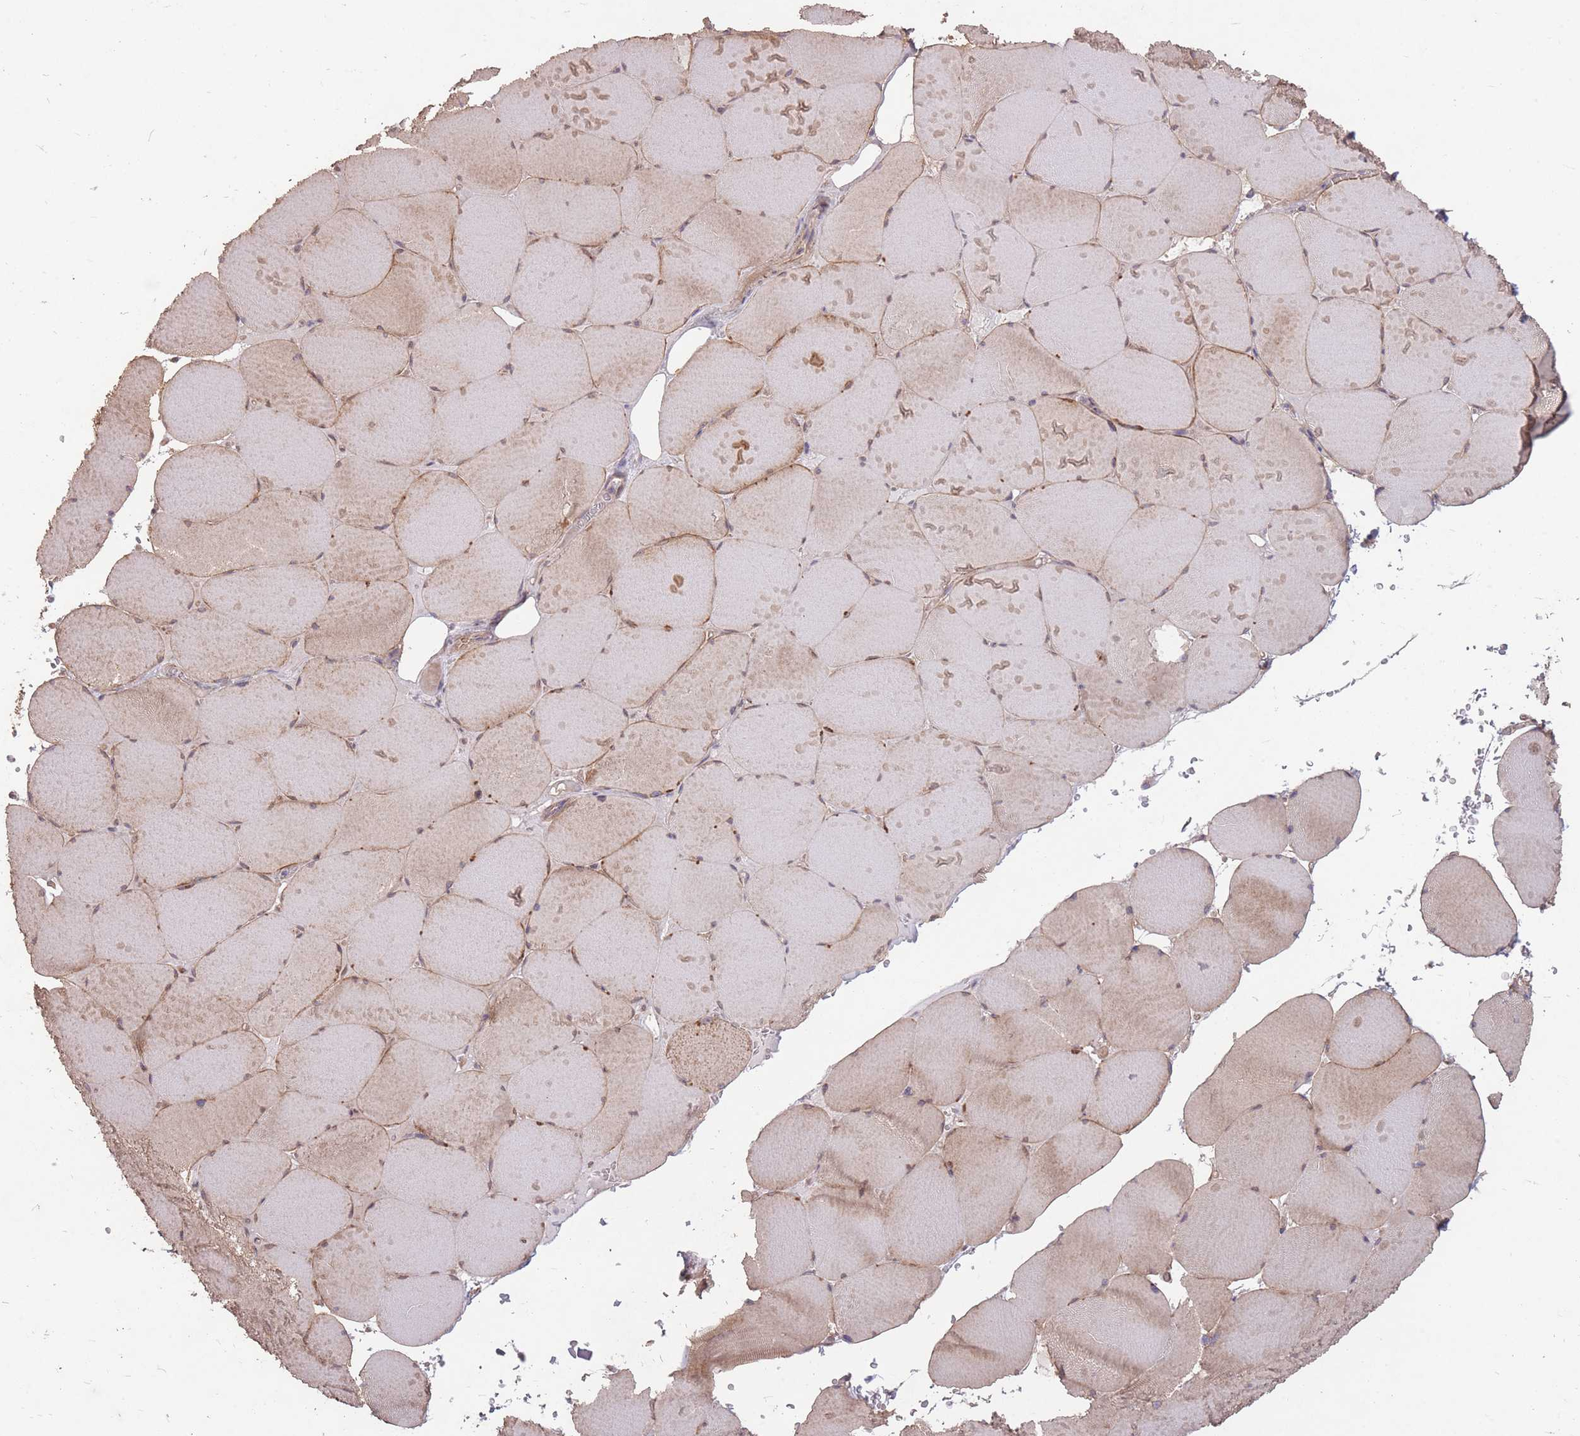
{"staining": {"intensity": "weak", "quantity": ">75%", "location": "cytoplasmic/membranous"}, "tissue": "skeletal muscle", "cell_type": "Myocytes", "image_type": "normal", "snomed": [{"axis": "morphology", "description": "Normal tissue, NOS"}, {"axis": "topography", "description": "Skeletal muscle"}, {"axis": "topography", "description": "Head-Neck"}], "caption": "Weak cytoplasmic/membranous positivity for a protein is appreciated in about >75% of myocytes of unremarkable skeletal muscle using immunohistochemistry (IHC).", "gene": "DYNC1LI2", "patient": {"sex": "male", "age": 66}}